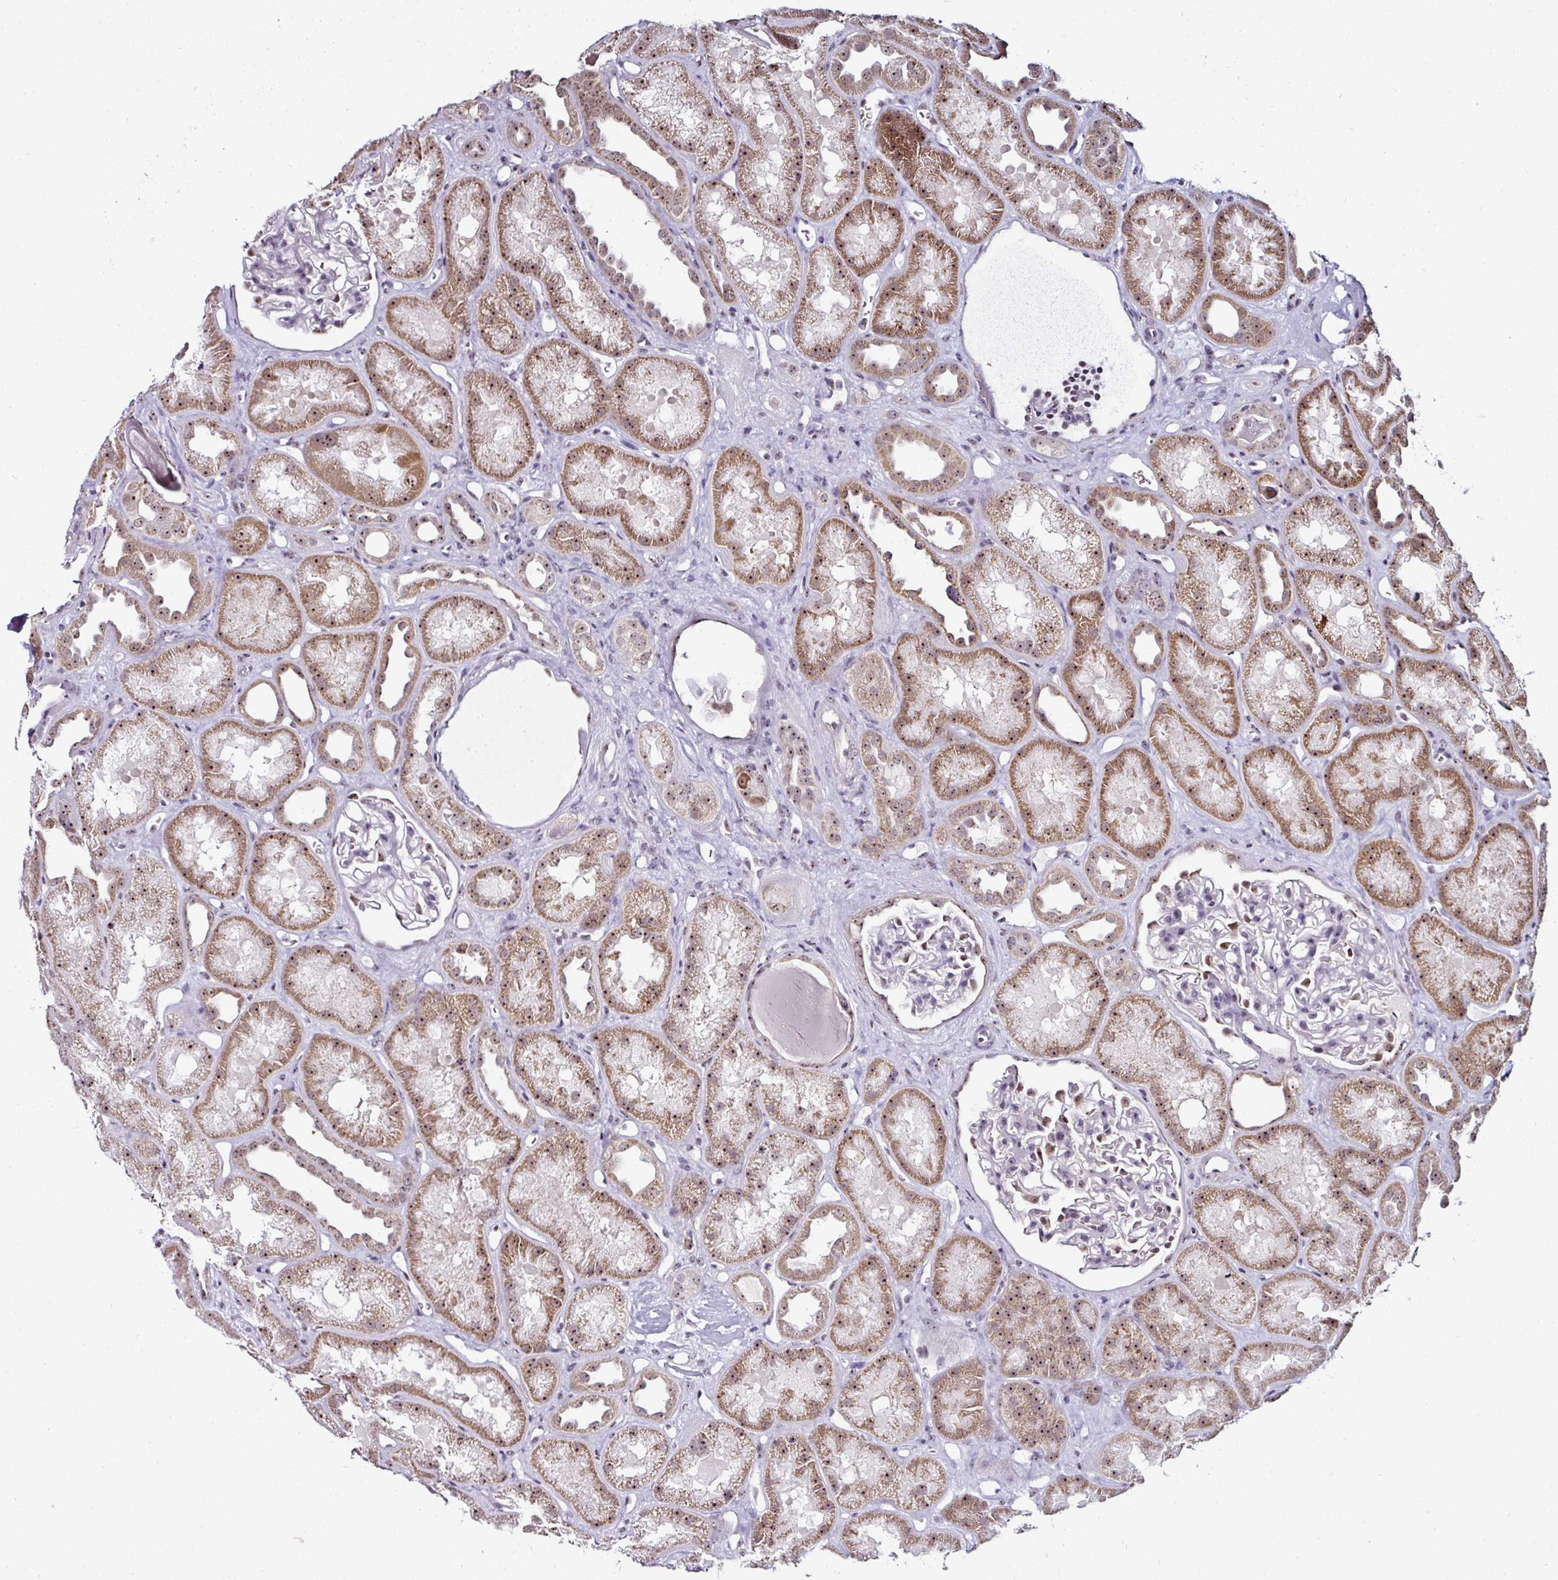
{"staining": {"intensity": "moderate", "quantity": "<25%", "location": "cytoplasmic/membranous,nuclear"}, "tissue": "kidney", "cell_type": "Cells in glomeruli", "image_type": "normal", "snomed": [{"axis": "morphology", "description": "Normal tissue, NOS"}, {"axis": "topography", "description": "Kidney"}], "caption": "Immunohistochemical staining of unremarkable human kidney demonstrates low levels of moderate cytoplasmic/membranous,nuclear expression in approximately <25% of cells in glomeruli. The staining is performed using DAB (3,3'-diaminobenzidine) brown chromogen to label protein expression. The nuclei are counter-stained blue using hematoxylin.", "gene": "NACC2", "patient": {"sex": "male", "age": 61}}